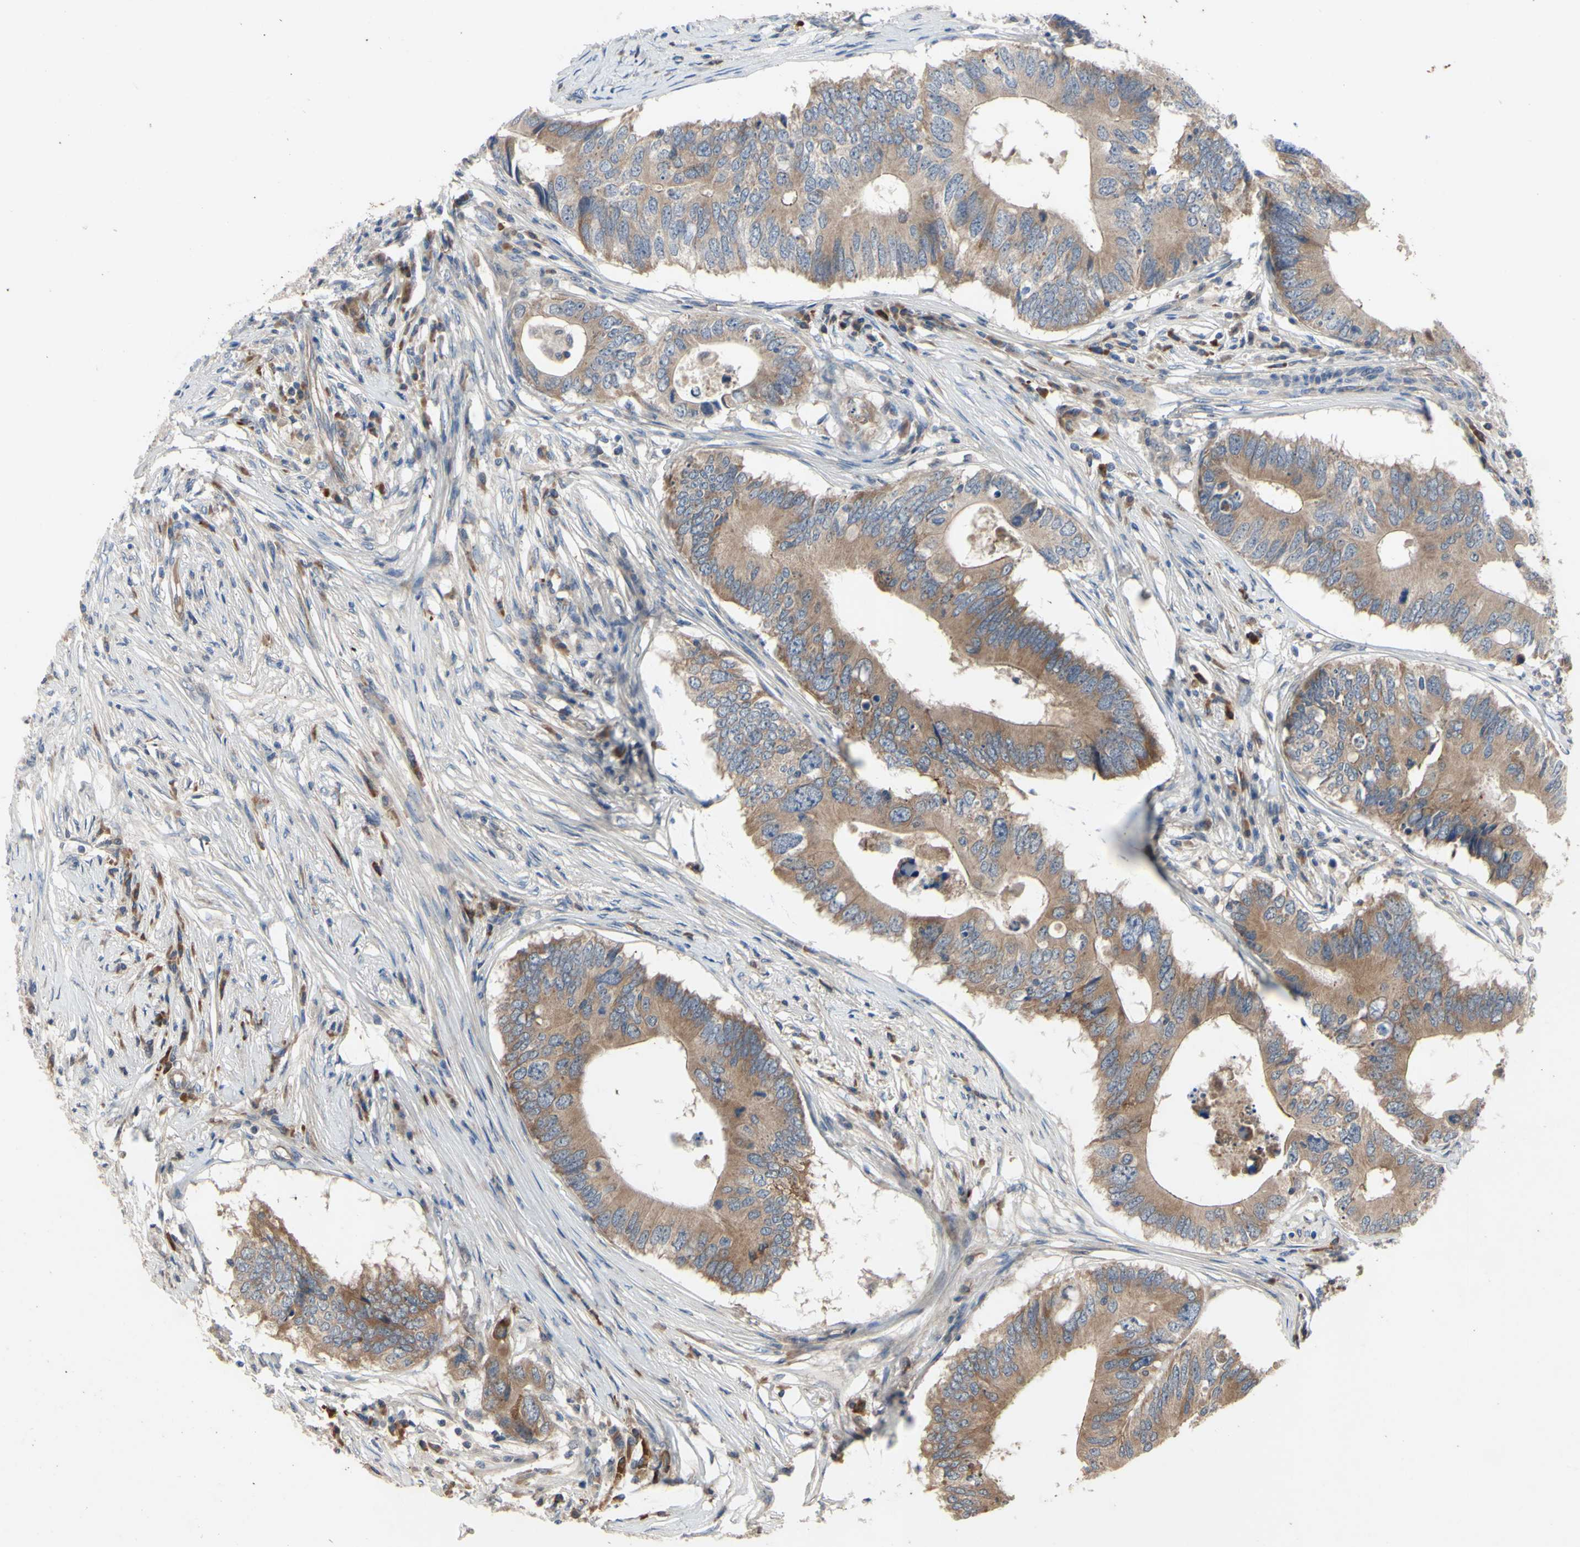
{"staining": {"intensity": "moderate", "quantity": ">75%", "location": "cytoplasmic/membranous"}, "tissue": "colorectal cancer", "cell_type": "Tumor cells", "image_type": "cancer", "snomed": [{"axis": "morphology", "description": "Adenocarcinoma, NOS"}, {"axis": "topography", "description": "Colon"}], "caption": "DAB (3,3'-diaminobenzidine) immunohistochemical staining of human adenocarcinoma (colorectal) demonstrates moderate cytoplasmic/membranous protein positivity in about >75% of tumor cells.", "gene": "XIAP", "patient": {"sex": "male", "age": 71}}